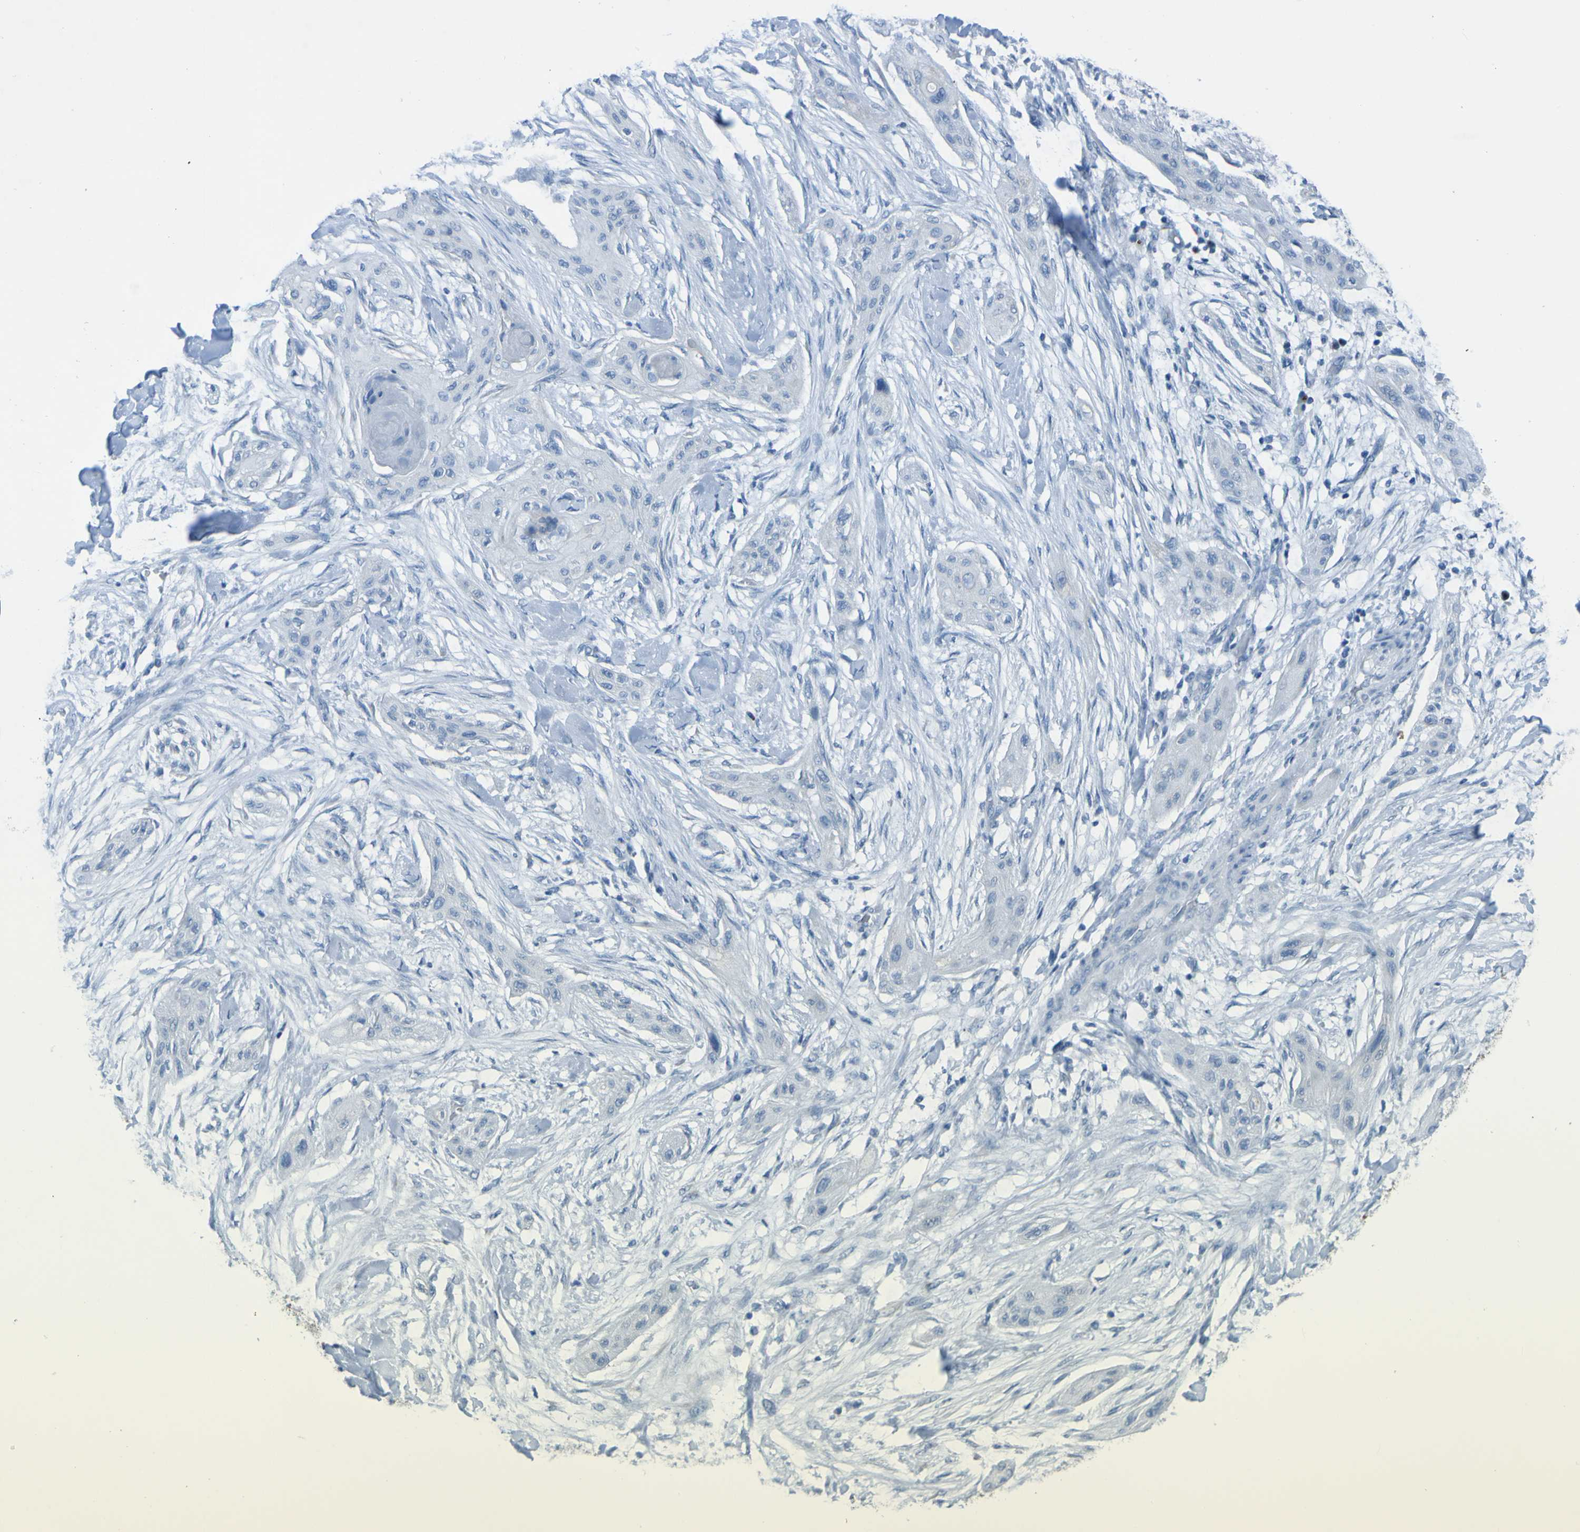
{"staining": {"intensity": "negative", "quantity": "none", "location": "none"}, "tissue": "lung cancer", "cell_type": "Tumor cells", "image_type": "cancer", "snomed": [{"axis": "morphology", "description": "Squamous cell carcinoma, NOS"}, {"axis": "topography", "description": "Lung"}], "caption": "Immunohistochemistry (IHC) histopathology image of human lung cancer (squamous cell carcinoma) stained for a protein (brown), which displays no staining in tumor cells.", "gene": "ACMSD", "patient": {"sex": "female", "age": 47}}